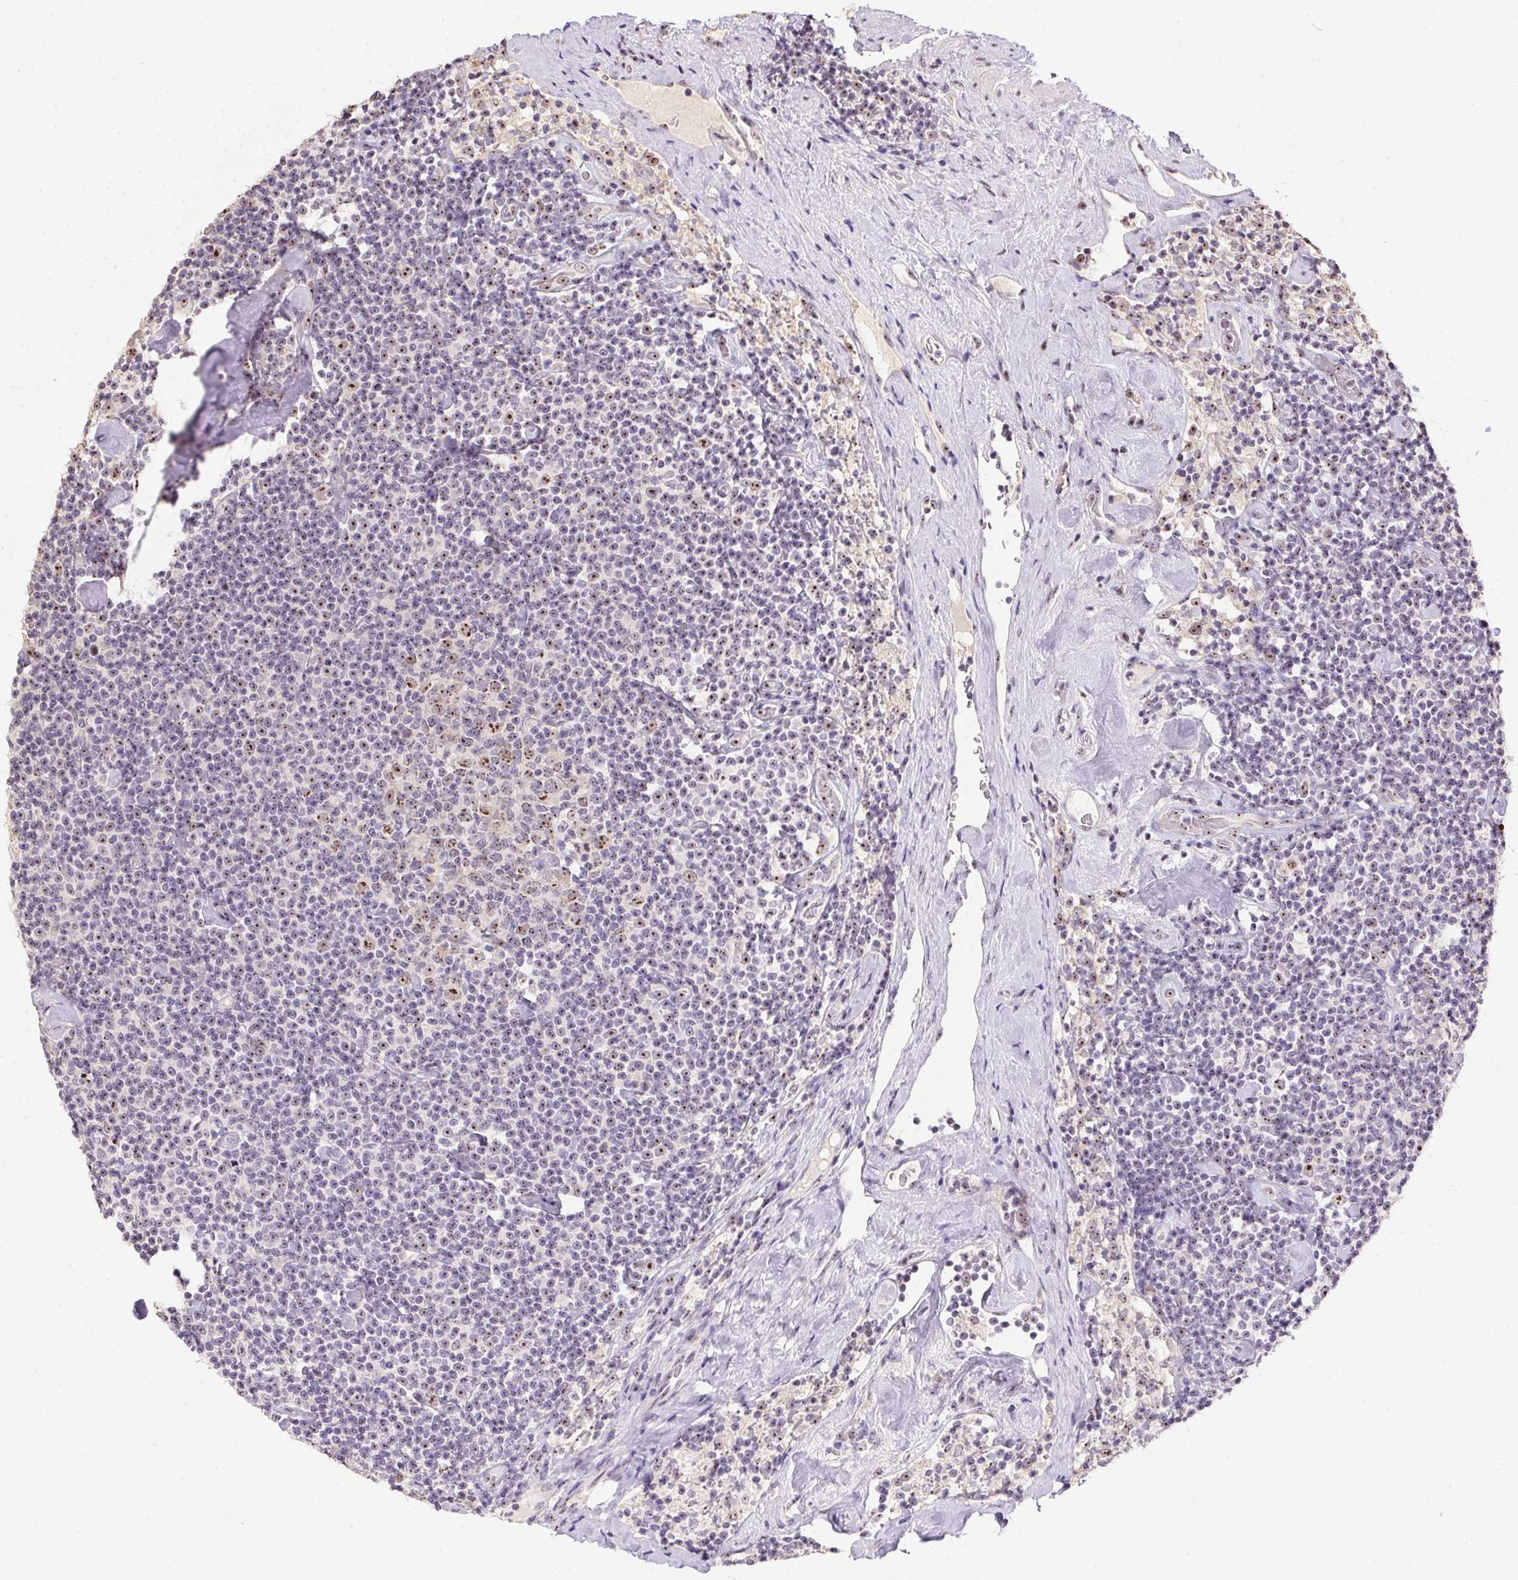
{"staining": {"intensity": "moderate", "quantity": "25%-75%", "location": "nuclear"}, "tissue": "lymphoma", "cell_type": "Tumor cells", "image_type": "cancer", "snomed": [{"axis": "morphology", "description": "Malignant lymphoma, non-Hodgkin's type, Low grade"}, {"axis": "topography", "description": "Lymph node"}], "caption": "IHC histopathology image of neoplastic tissue: human low-grade malignant lymphoma, non-Hodgkin's type stained using immunohistochemistry demonstrates medium levels of moderate protein expression localized specifically in the nuclear of tumor cells, appearing as a nuclear brown color.", "gene": "BATF2", "patient": {"sex": "male", "age": 81}}